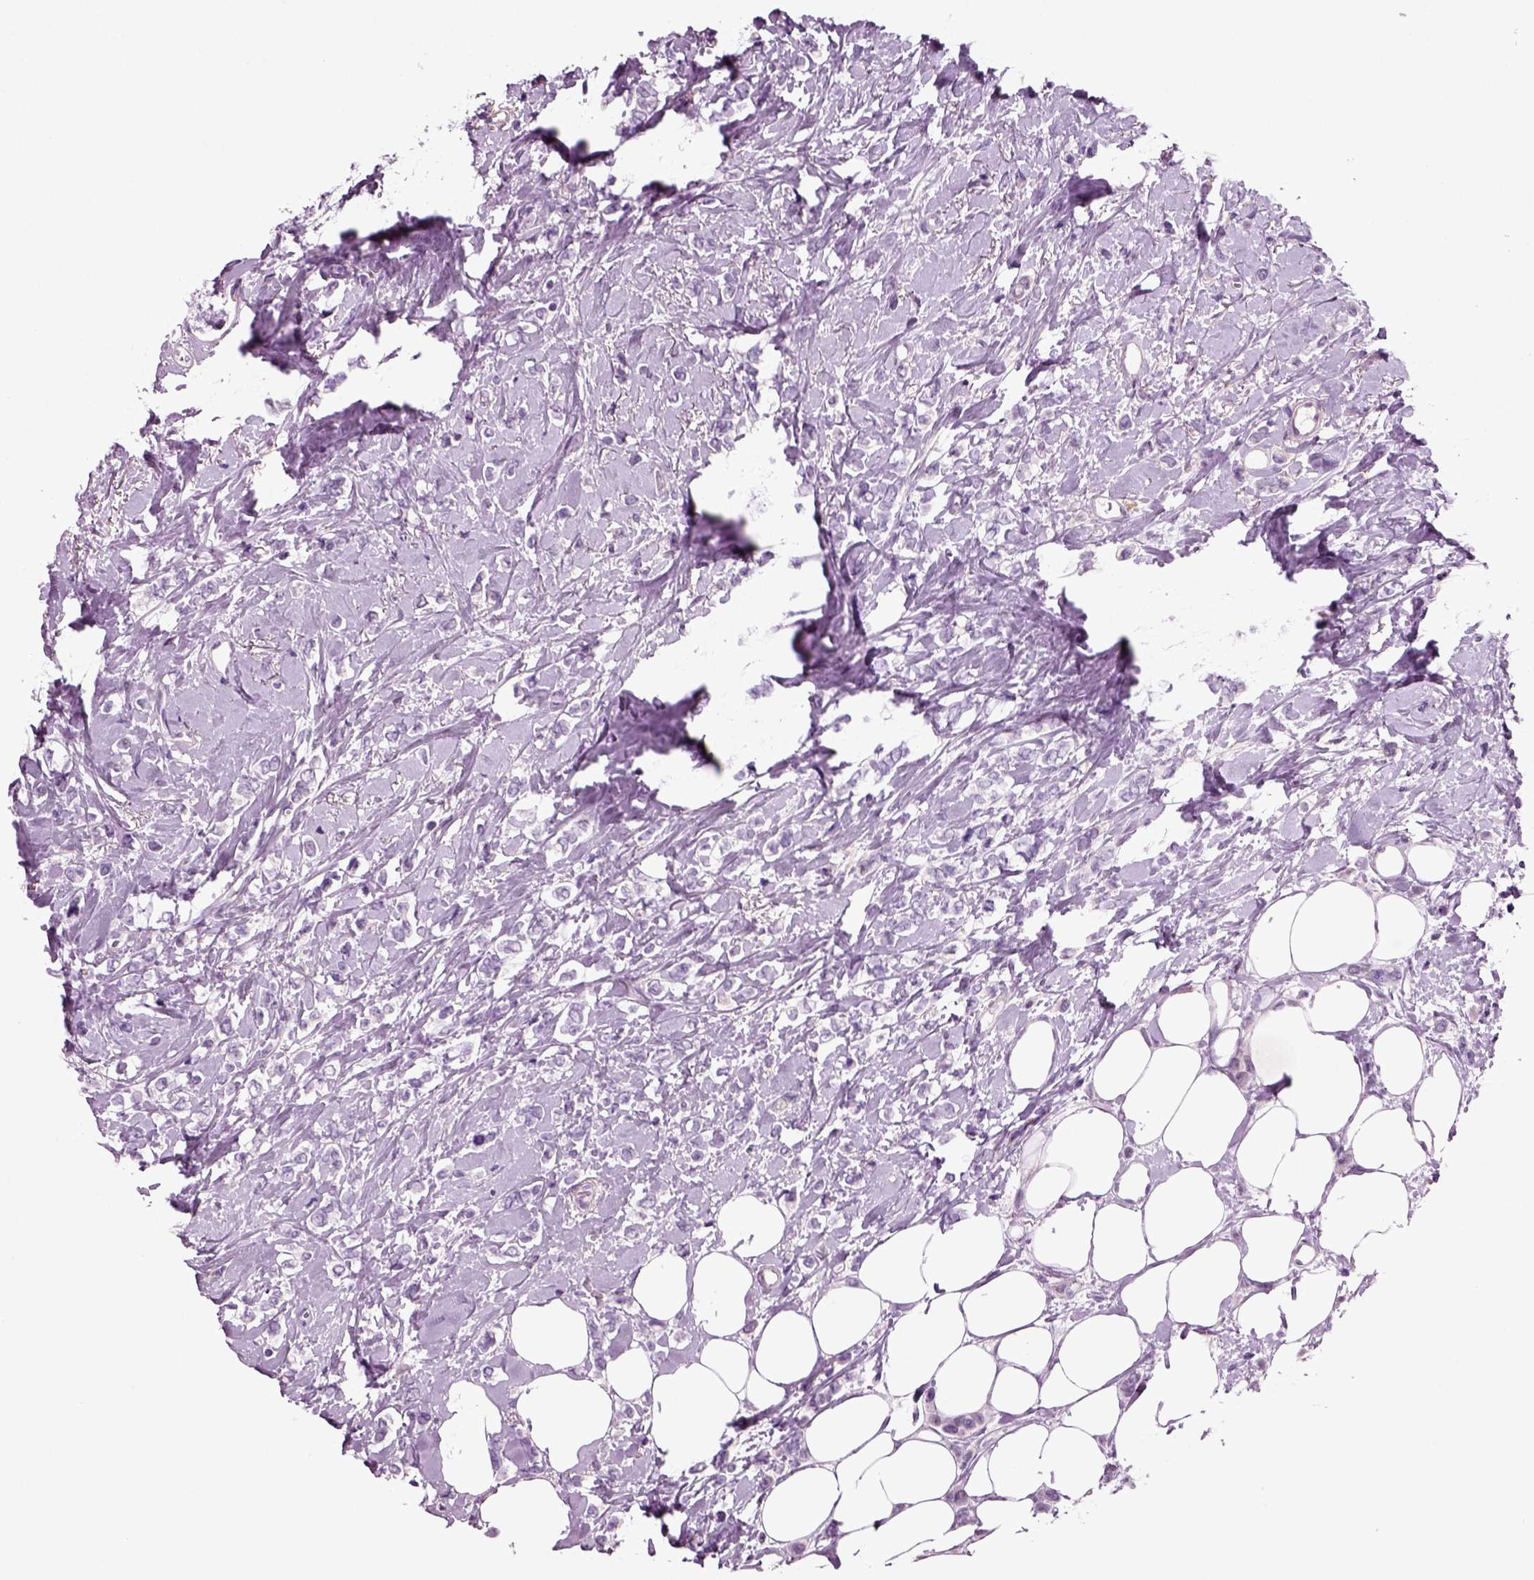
{"staining": {"intensity": "negative", "quantity": "none", "location": "none"}, "tissue": "breast cancer", "cell_type": "Tumor cells", "image_type": "cancer", "snomed": [{"axis": "morphology", "description": "Lobular carcinoma"}, {"axis": "topography", "description": "Breast"}], "caption": "Immunohistochemical staining of breast cancer (lobular carcinoma) reveals no significant staining in tumor cells.", "gene": "ARID3A", "patient": {"sex": "female", "age": 66}}